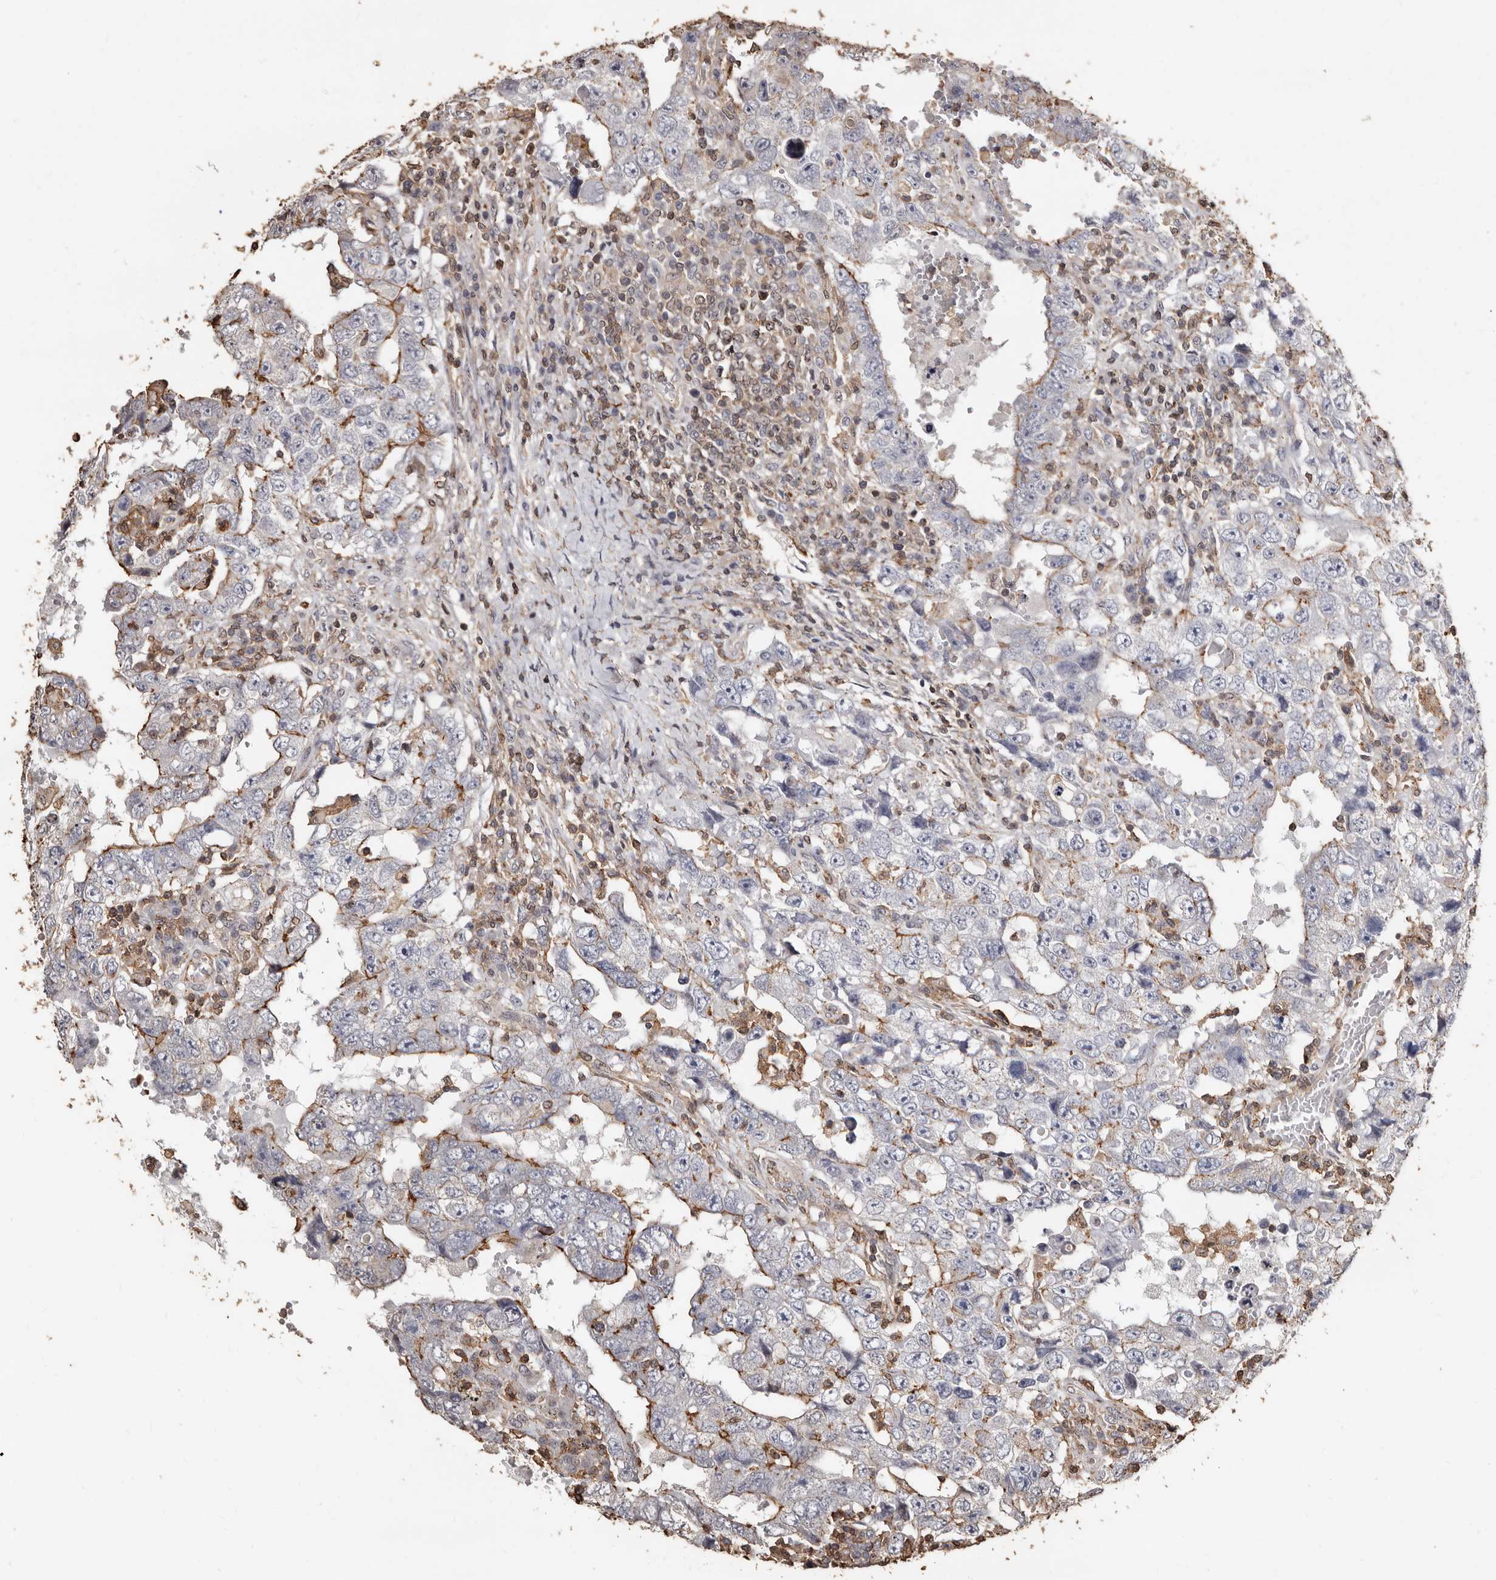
{"staining": {"intensity": "moderate", "quantity": "<25%", "location": "cytoplasmic/membranous"}, "tissue": "testis cancer", "cell_type": "Tumor cells", "image_type": "cancer", "snomed": [{"axis": "morphology", "description": "Carcinoma, Embryonal, NOS"}, {"axis": "topography", "description": "Testis"}], "caption": "This image demonstrates testis cancer (embryonal carcinoma) stained with immunohistochemistry (IHC) to label a protein in brown. The cytoplasmic/membranous of tumor cells show moderate positivity for the protein. Nuclei are counter-stained blue.", "gene": "GSK3A", "patient": {"sex": "male", "age": 26}}